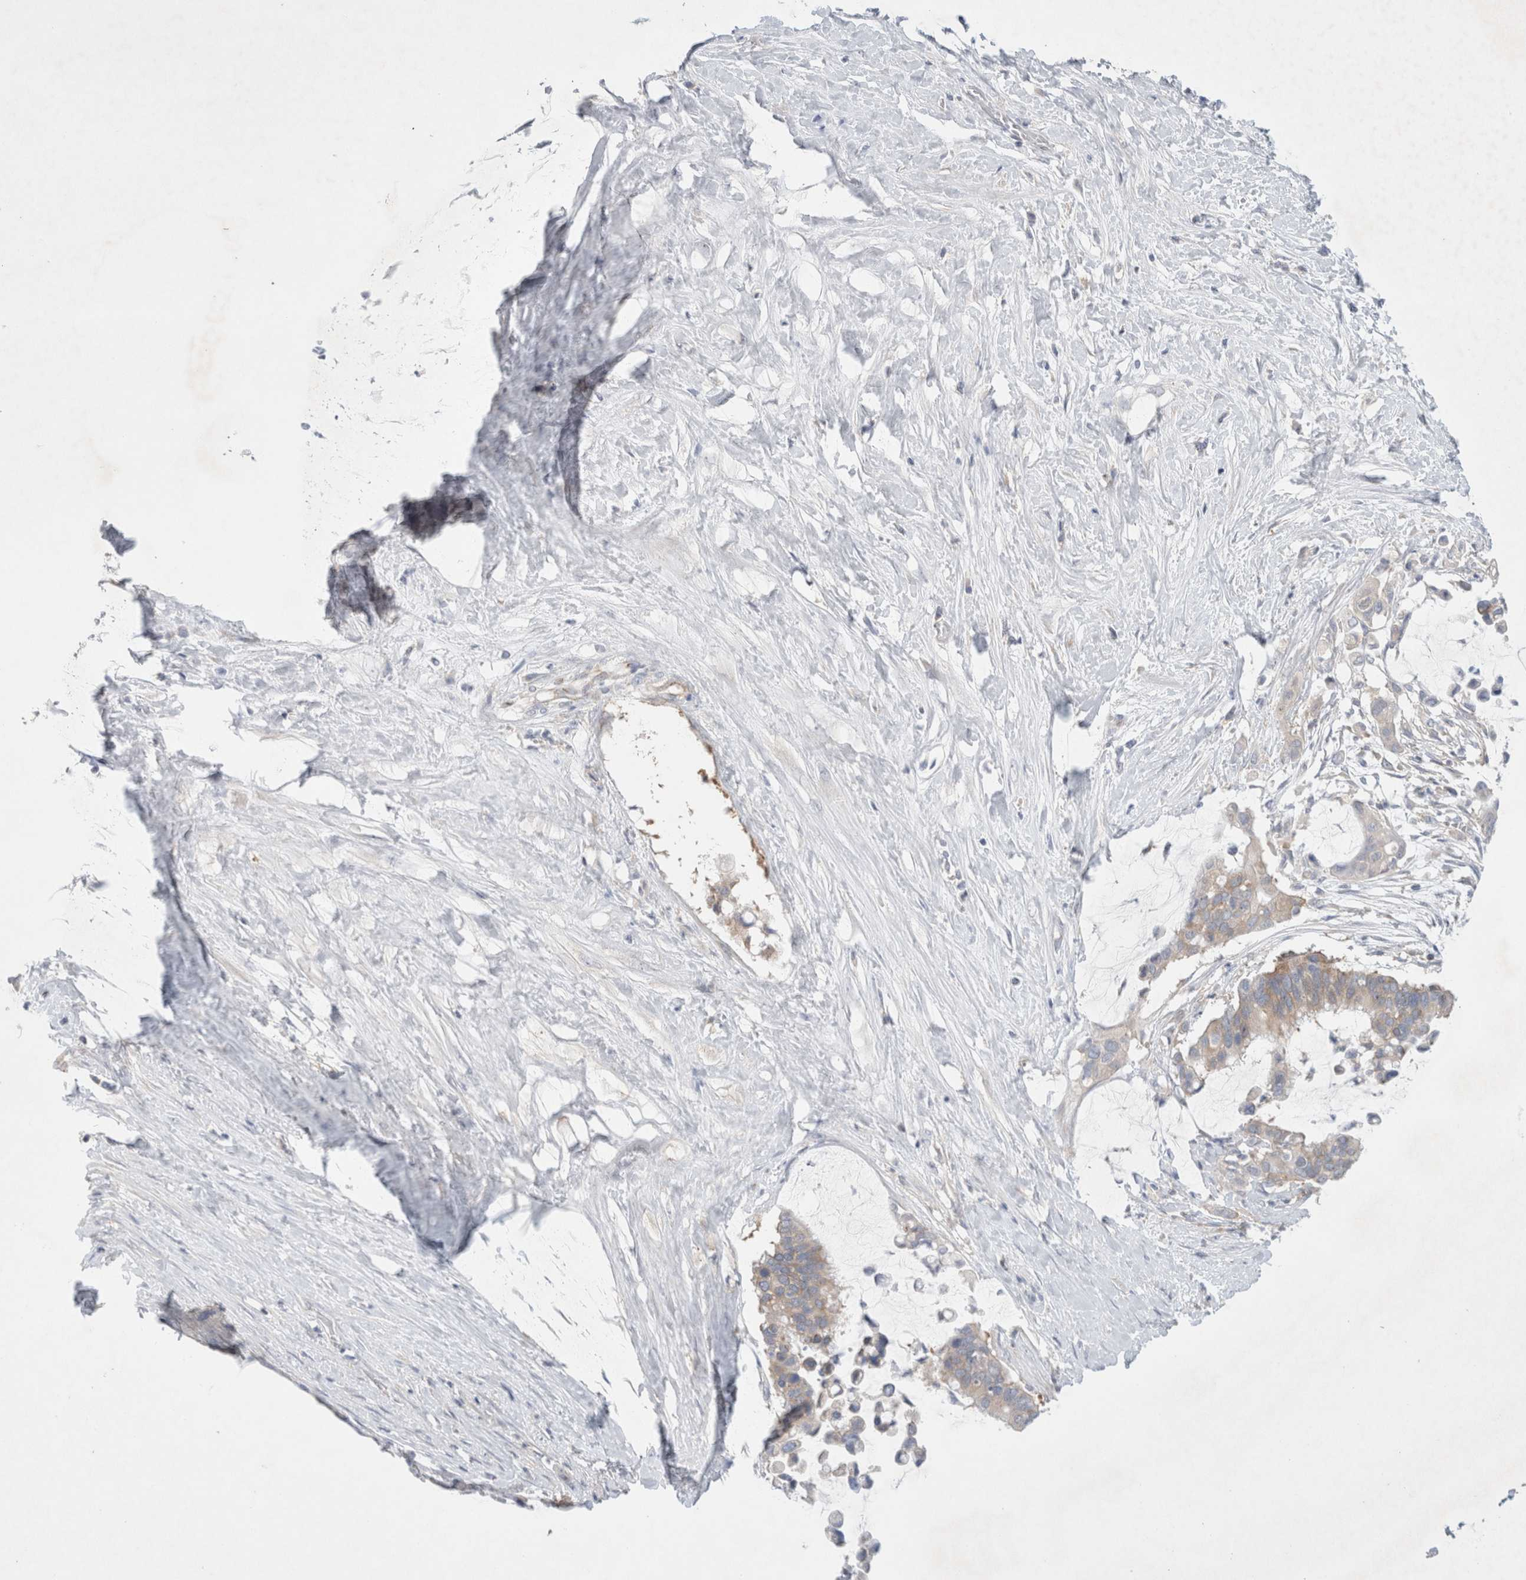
{"staining": {"intensity": "weak", "quantity": "25%-75%", "location": "cytoplasmic/membranous"}, "tissue": "pancreatic cancer", "cell_type": "Tumor cells", "image_type": "cancer", "snomed": [{"axis": "morphology", "description": "Adenocarcinoma, NOS"}, {"axis": "topography", "description": "Pancreas"}], "caption": "High-magnification brightfield microscopy of pancreatic adenocarcinoma stained with DAB (3,3'-diaminobenzidine) (brown) and counterstained with hematoxylin (blue). tumor cells exhibit weak cytoplasmic/membranous expression is appreciated in approximately25%-75% of cells.", "gene": "ZNF23", "patient": {"sex": "male", "age": 41}}